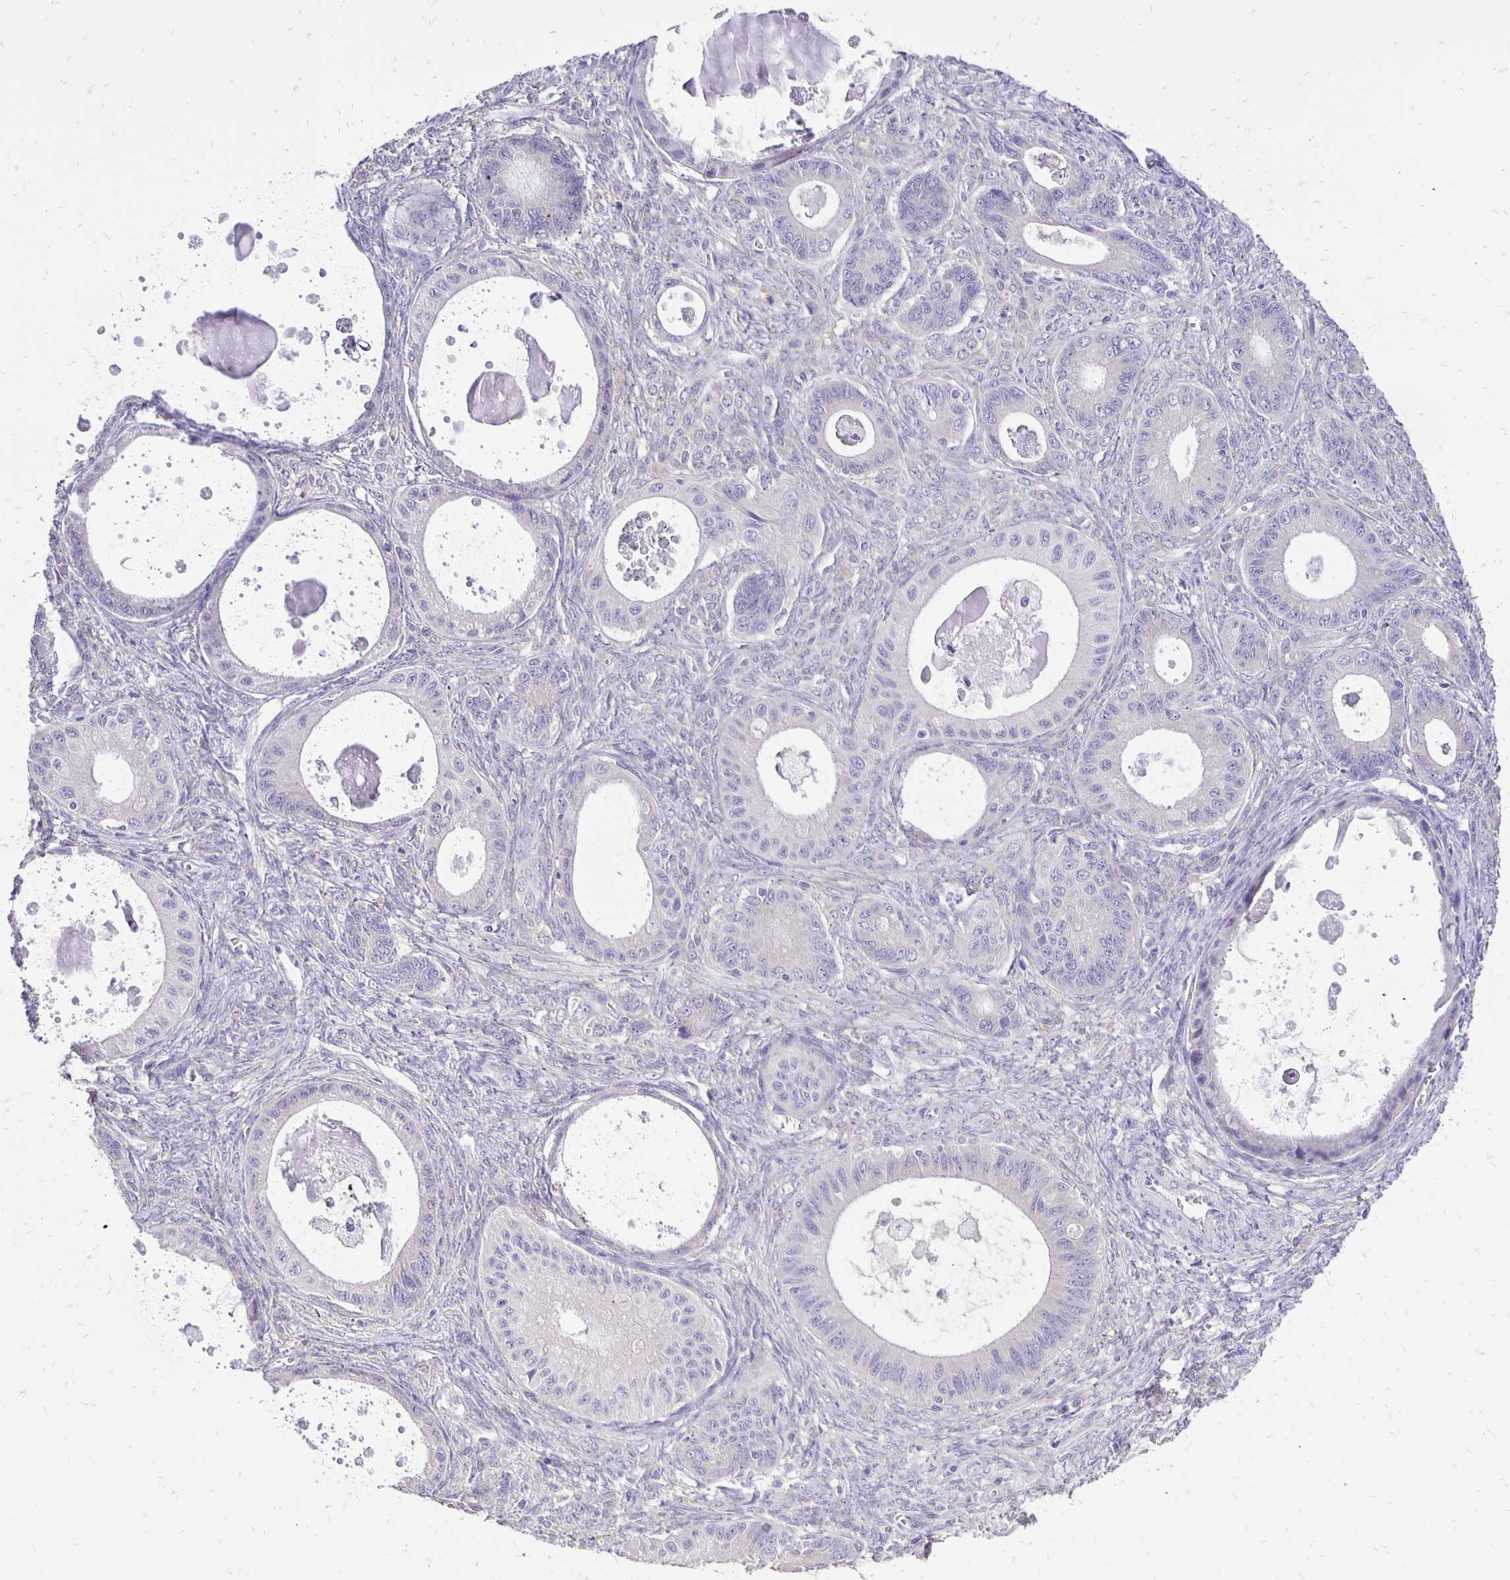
{"staining": {"intensity": "negative", "quantity": "none", "location": "none"}, "tissue": "ovarian cancer", "cell_type": "Tumor cells", "image_type": "cancer", "snomed": [{"axis": "morphology", "description": "Cystadenocarcinoma, mucinous, NOS"}, {"axis": "topography", "description": "Ovary"}], "caption": "The histopathology image demonstrates no significant positivity in tumor cells of ovarian cancer.", "gene": "ANKRD45", "patient": {"sex": "female", "age": 64}}